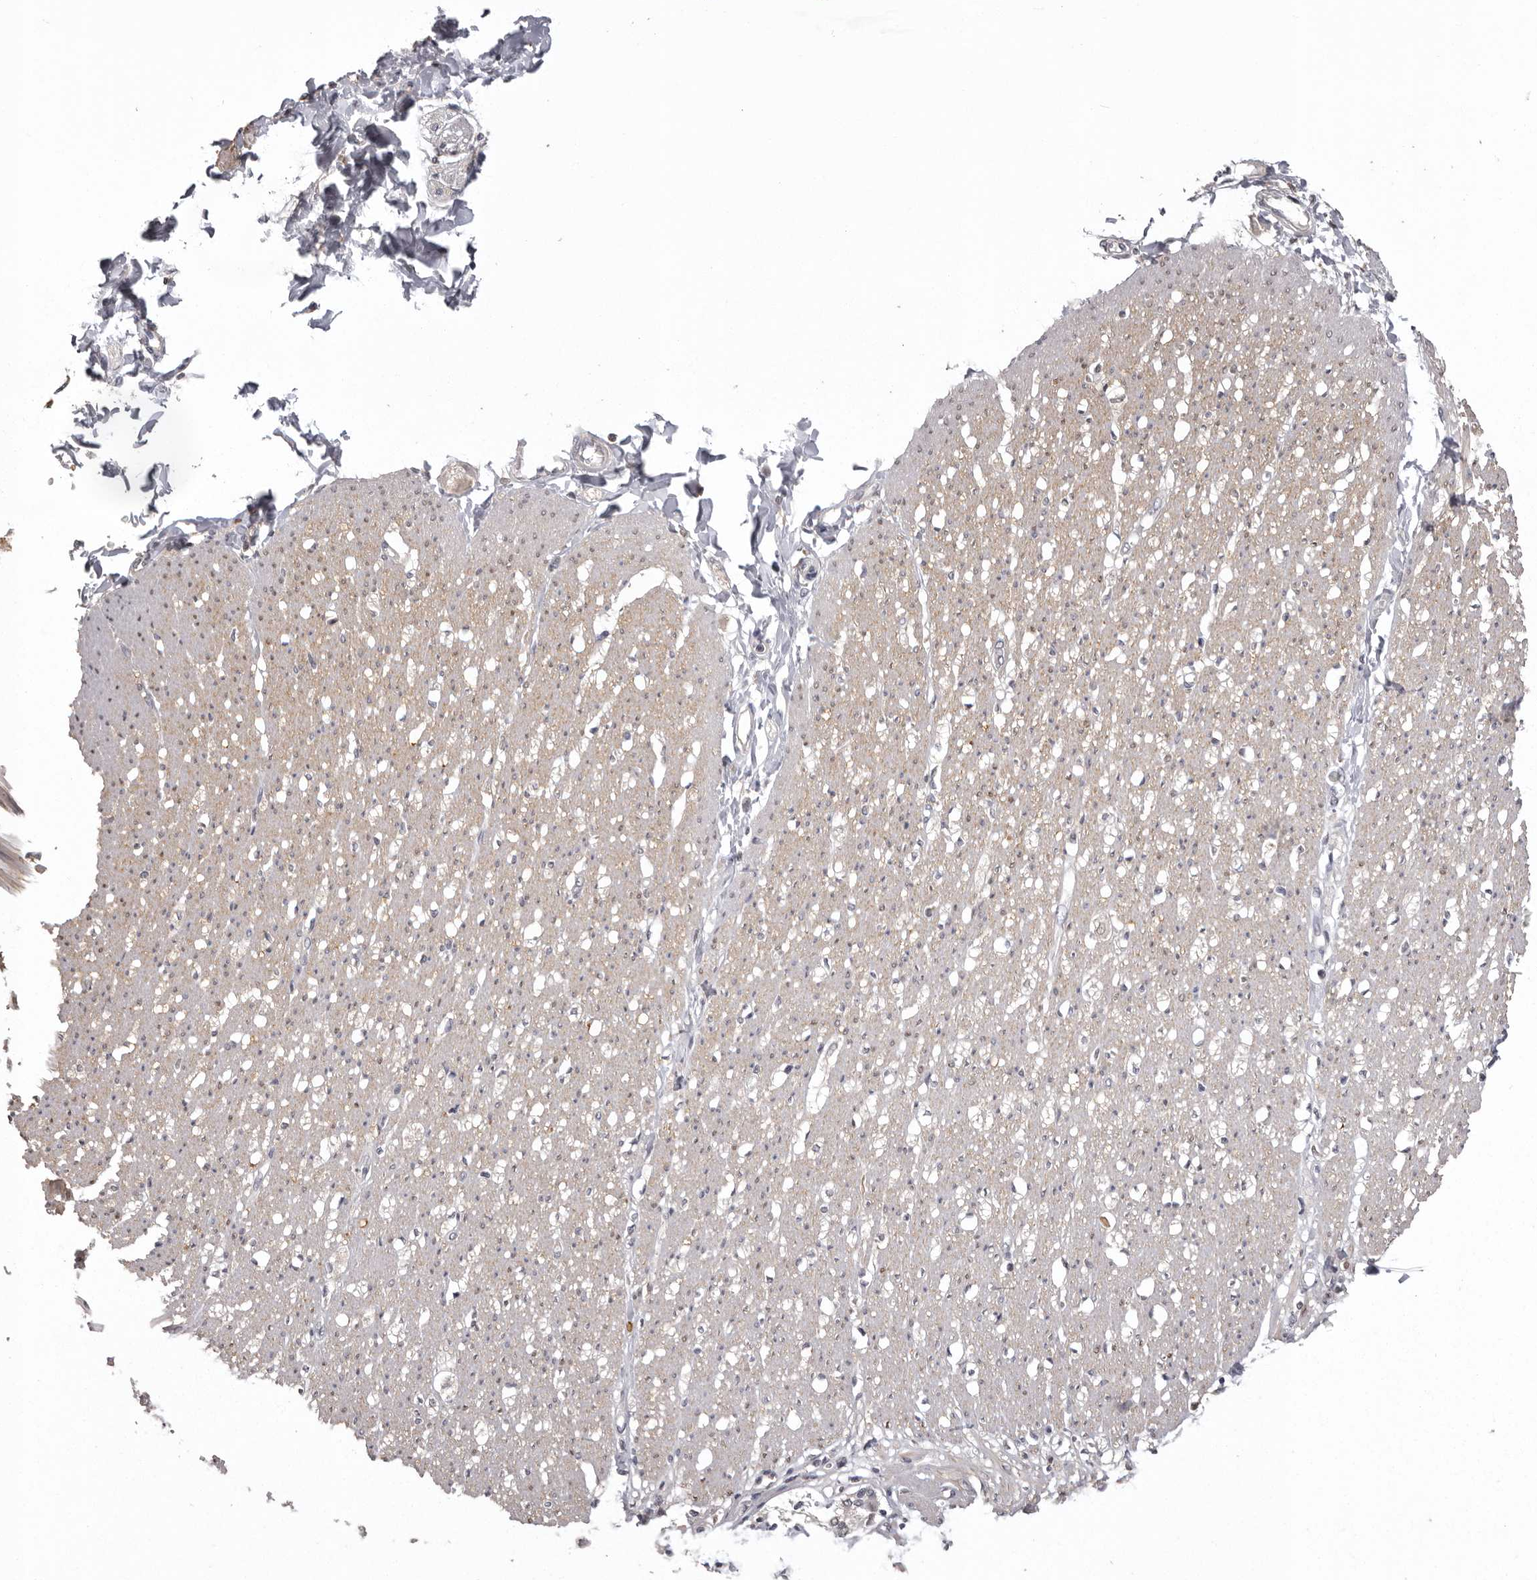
{"staining": {"intensity": "weak", "quantity": "<25%", "location": "cytoplasmic/membranous"}, "tissue": "smooth muscle", "cell_type": "Smooth muscle cells", "image_type": "normal", "snomed": [{"axis": "morphology", "description": "Normal tissue, NOS"}, {"axis": "morphology", "description": "Adenocarcinoma, NOS"}, {"axis": "topography", "description": "Colon"}, {"axis": "topography", "description": "Peripheral nerve tissue"}], "caption": "This micrograph is of unremarkable smooth muscle stained with IHC to label a protein in brown with the nuclei are counter-stained blue. There is no staining in smooth muscle cells.", "gene": "MDH1", "patient": {"sex": "male", "age": 14}}